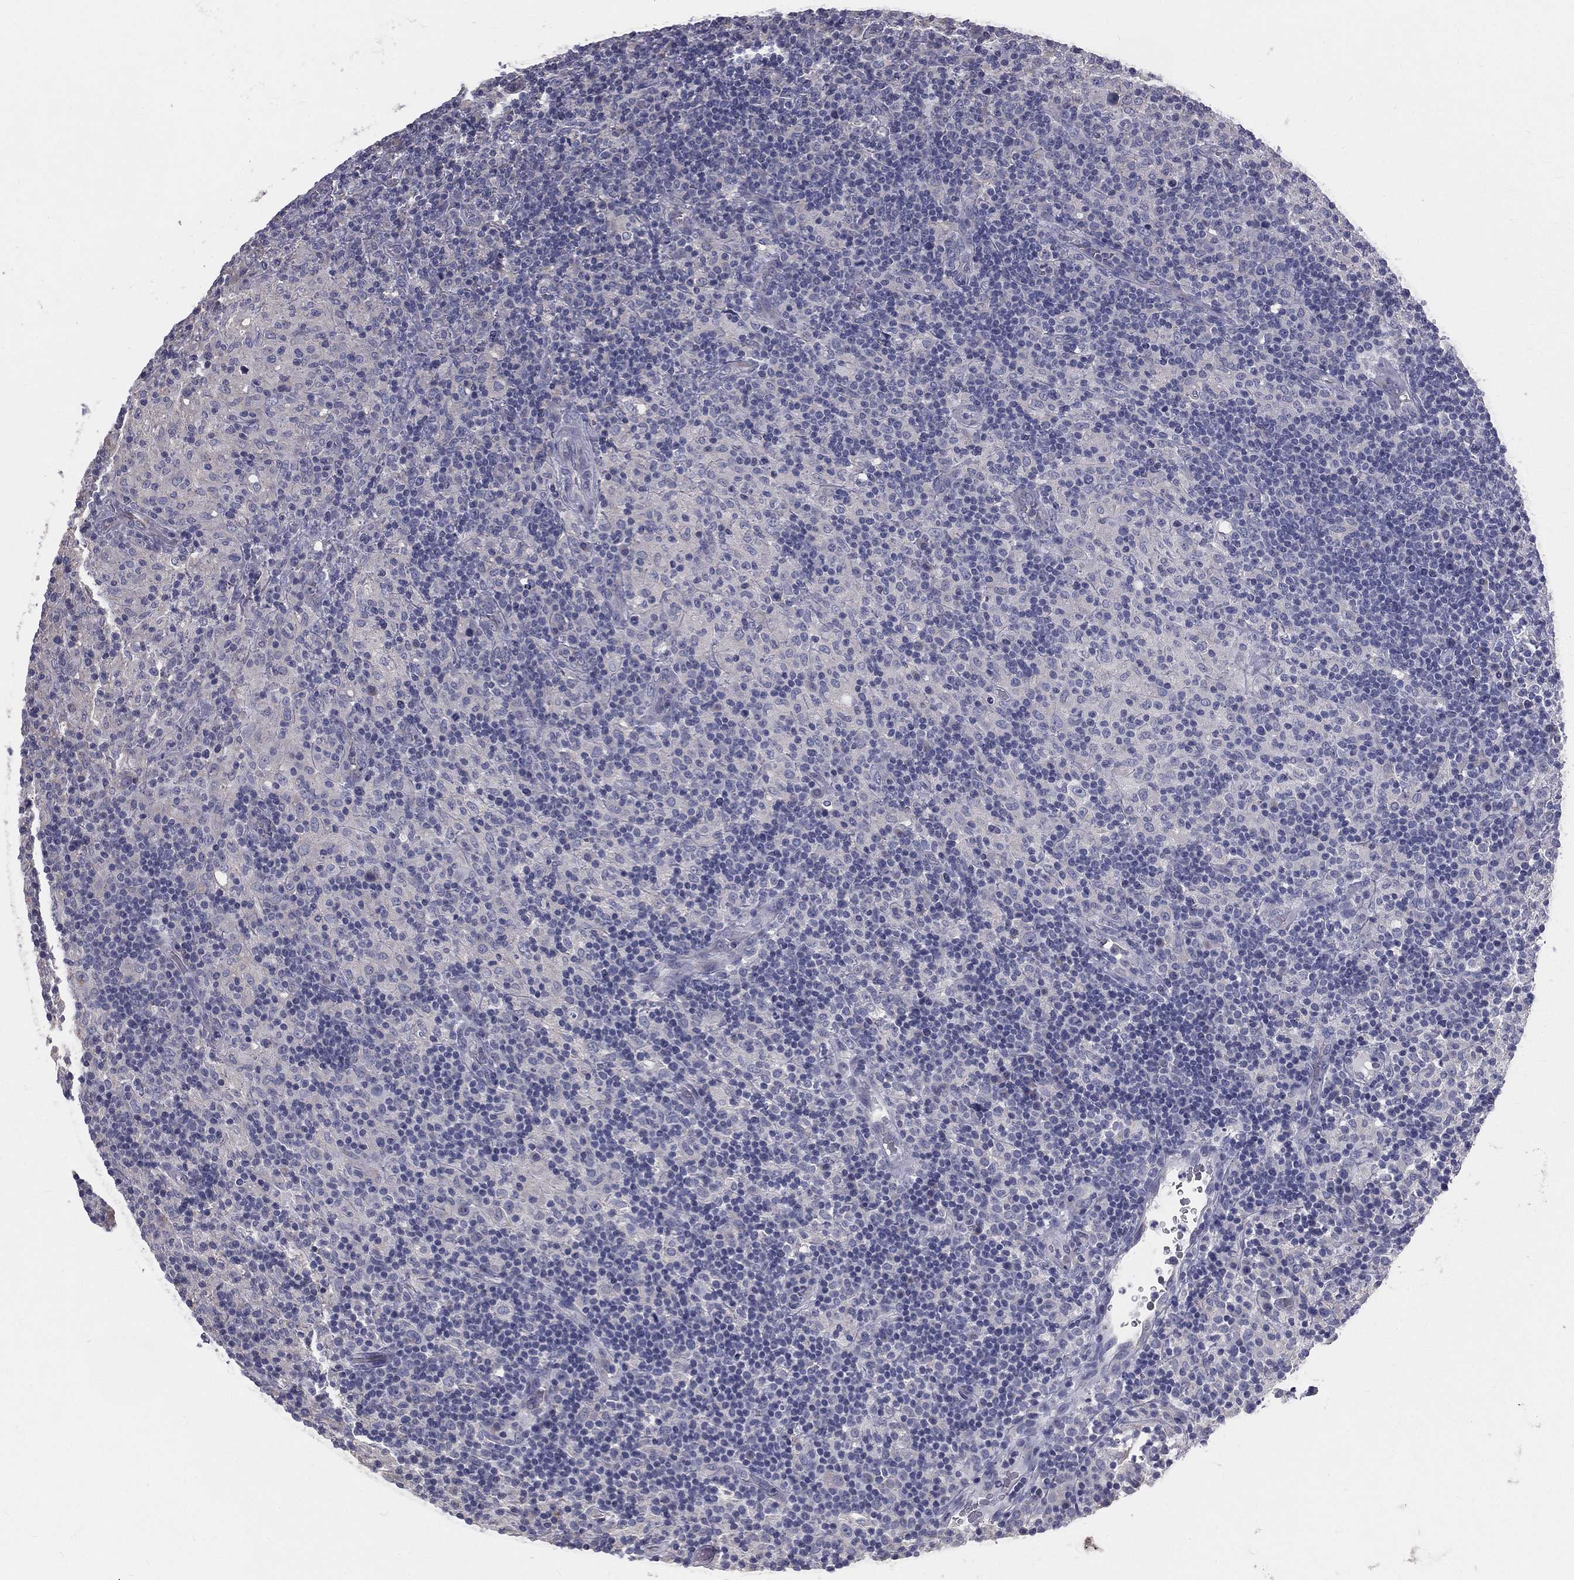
{"staining": {"intensity": "negative", "quantity": "none", "location": "none"}, "tissue": "lymphoma", "cell_type": "Tumor cells", "image_type": "cancer", "snomed": [{"axis": "morphology", "description": "Hodgkin's disease, NOS"}, {"axis": "topography", "description": "Lymph node"}], "caption": "An immunohistochemistry histopathology image of lymphoma is shown. There is no staining in tumor cells of lymphoma.", "gene": "MUC13", "patient": {"sex": "male", "age": 70}}